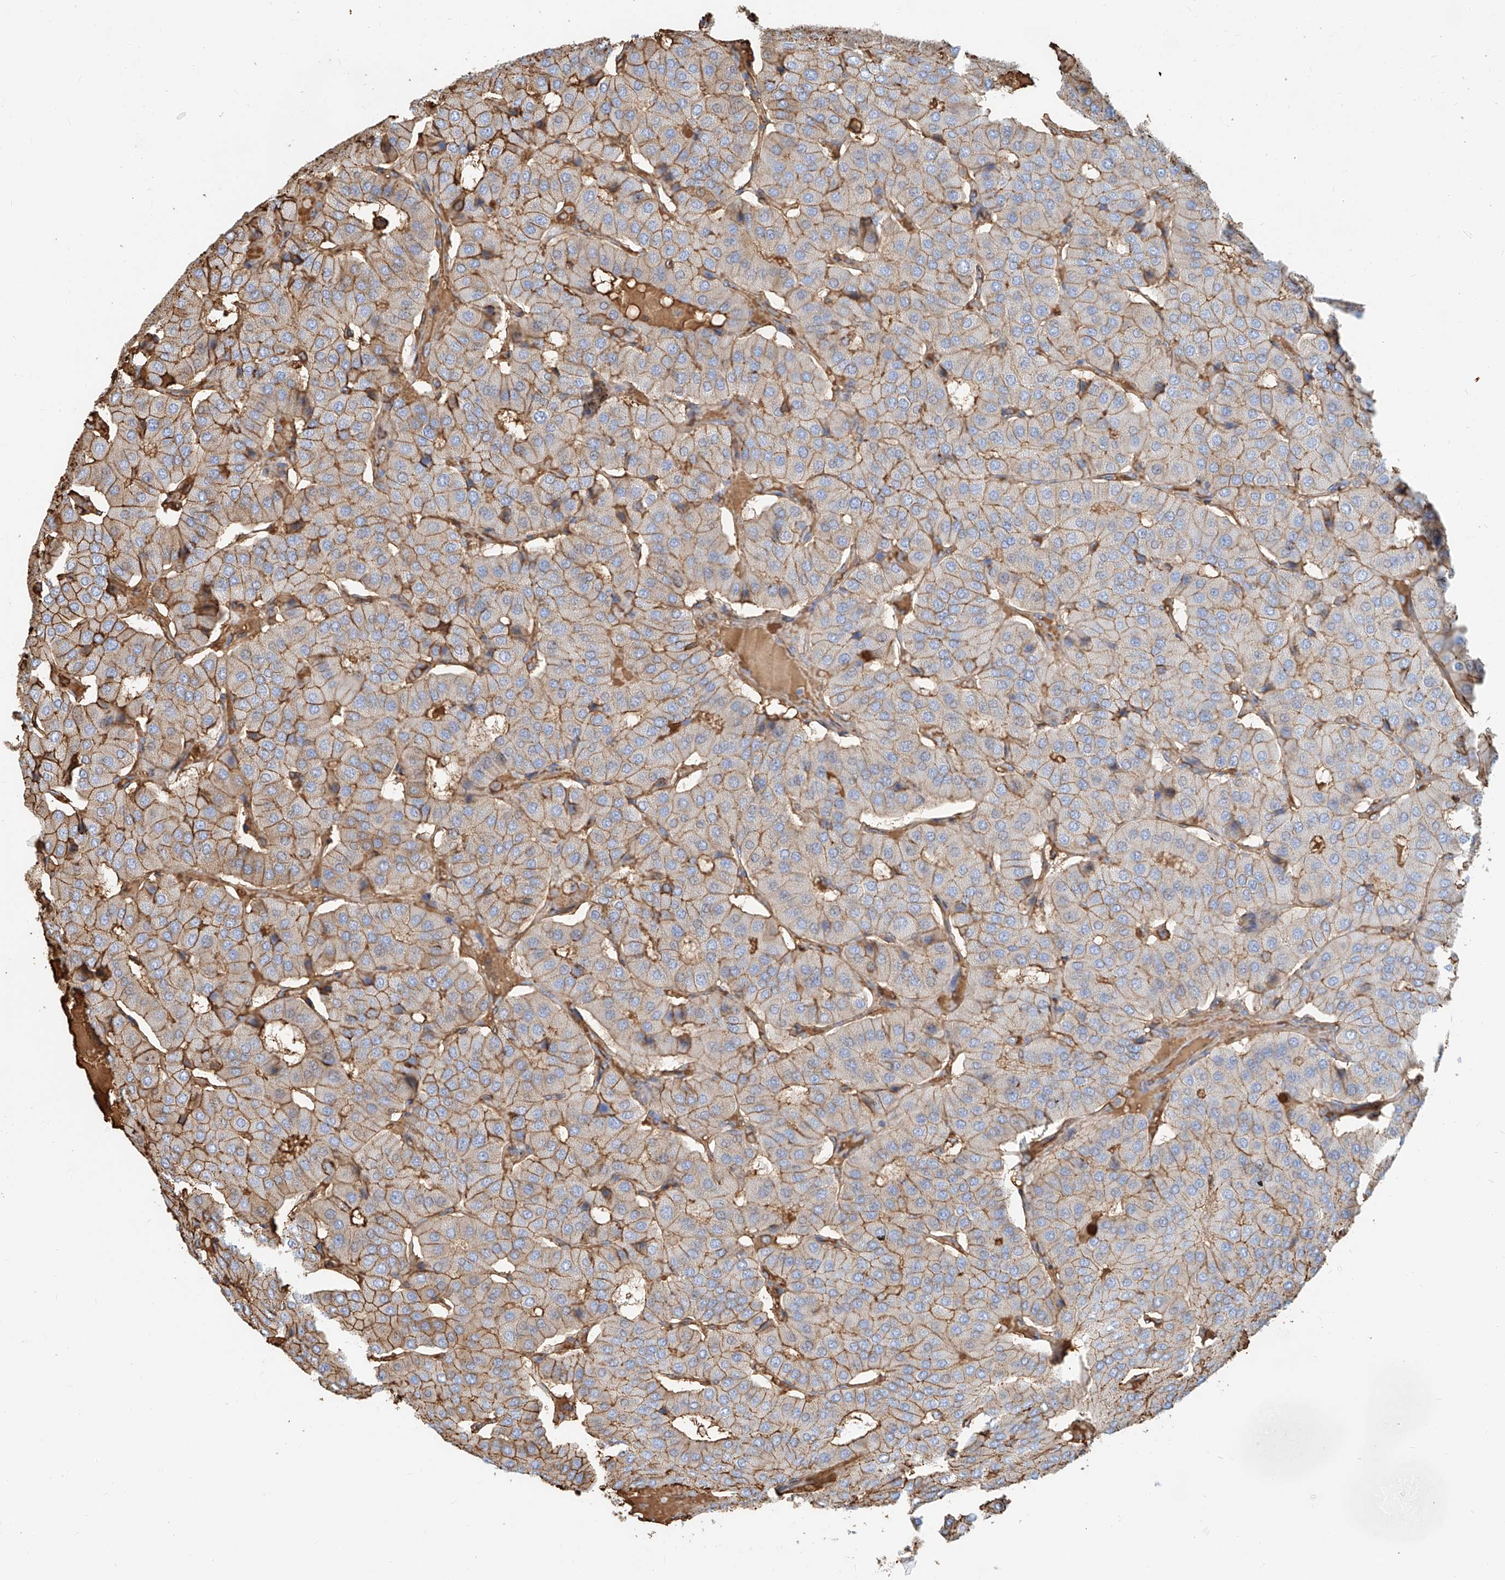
{"staining": {"intensity": "moderate", "quantity": ">75%", "location": "cytoplasmic/membranous"}, "tissue": "parathyroid gland", "cell_type": "Glandular cells", "image_type": "normal", "snomed": [{"axis": "morphology", "description": "Normal tissue, NOS"}, {"axis": "morphology", "description": "Adenoma, NOS"}, {"axis": "topography", "description": "Parathyroid gland"}], "caption": "Moderate cytoplasmic/membranous protein staining is appreciated in approximately >75% of glandular cells in parathyroid gland.", "gene": "ZFP30", "patient": {"sex": "female", "age": 86}}